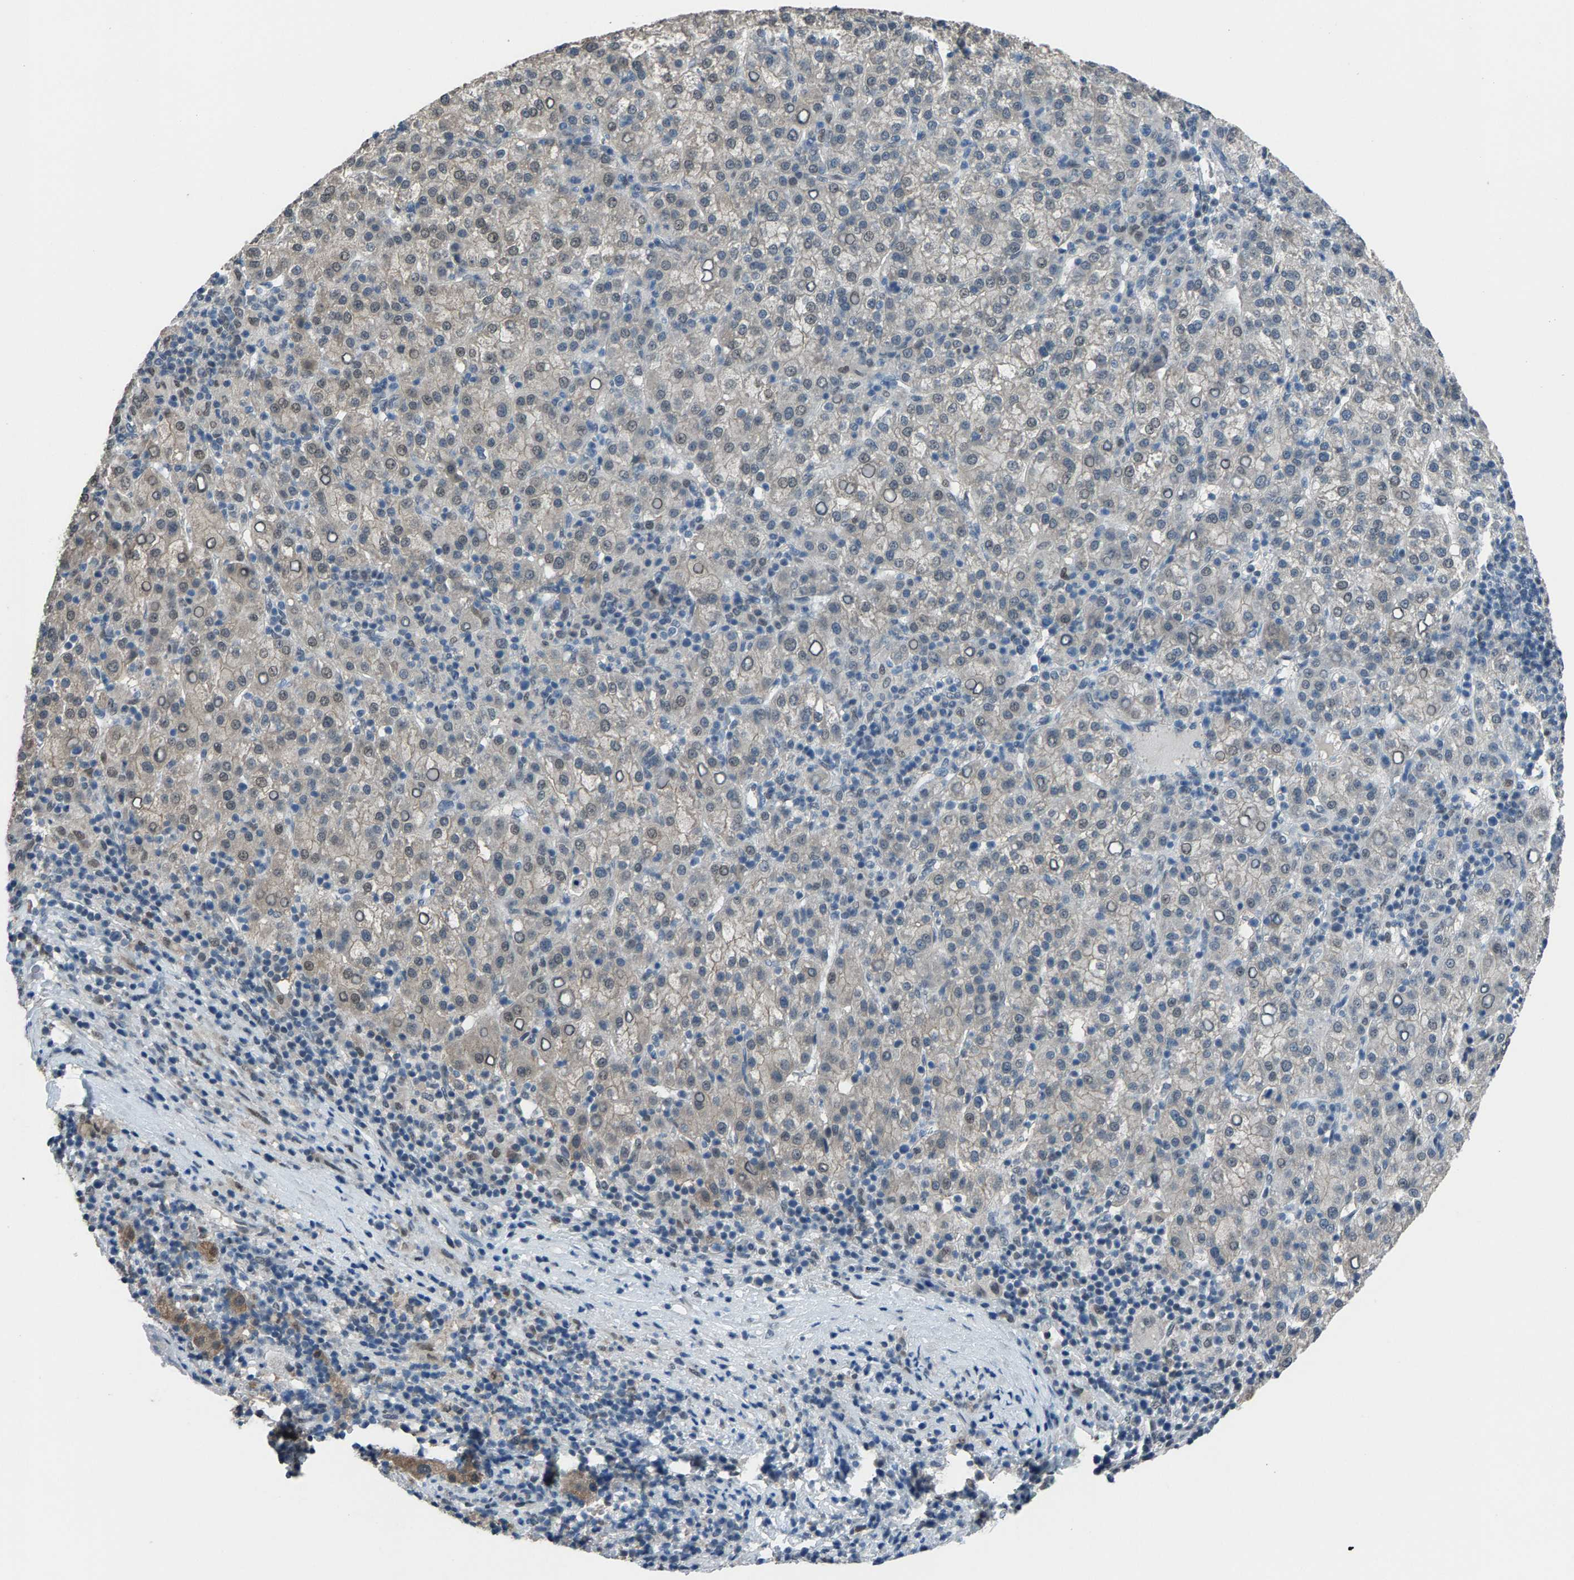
{"staining": {"intensity": "moderate", "quantity": "<25%", "location": "cytoplasmic/membranous,nuclear"}, "tissue": "liver cancer", "cell_type": "Tumor cells", "image_type": "cancer", "snomed": [{"axis": "morphology", "description": "Carcinoma, Hepatocellular, NOS"}, {"axis": "topography", "description": "Liver"}], "caption": "Immunohistochemical staining of human liver cancer demonstrates moderate cytoplasmic/membranous and nuclear protein positivity in approximately <25% of tumor cells.", "gene": "ZNF276", "patient": {"sex": "female", "age": 58}}